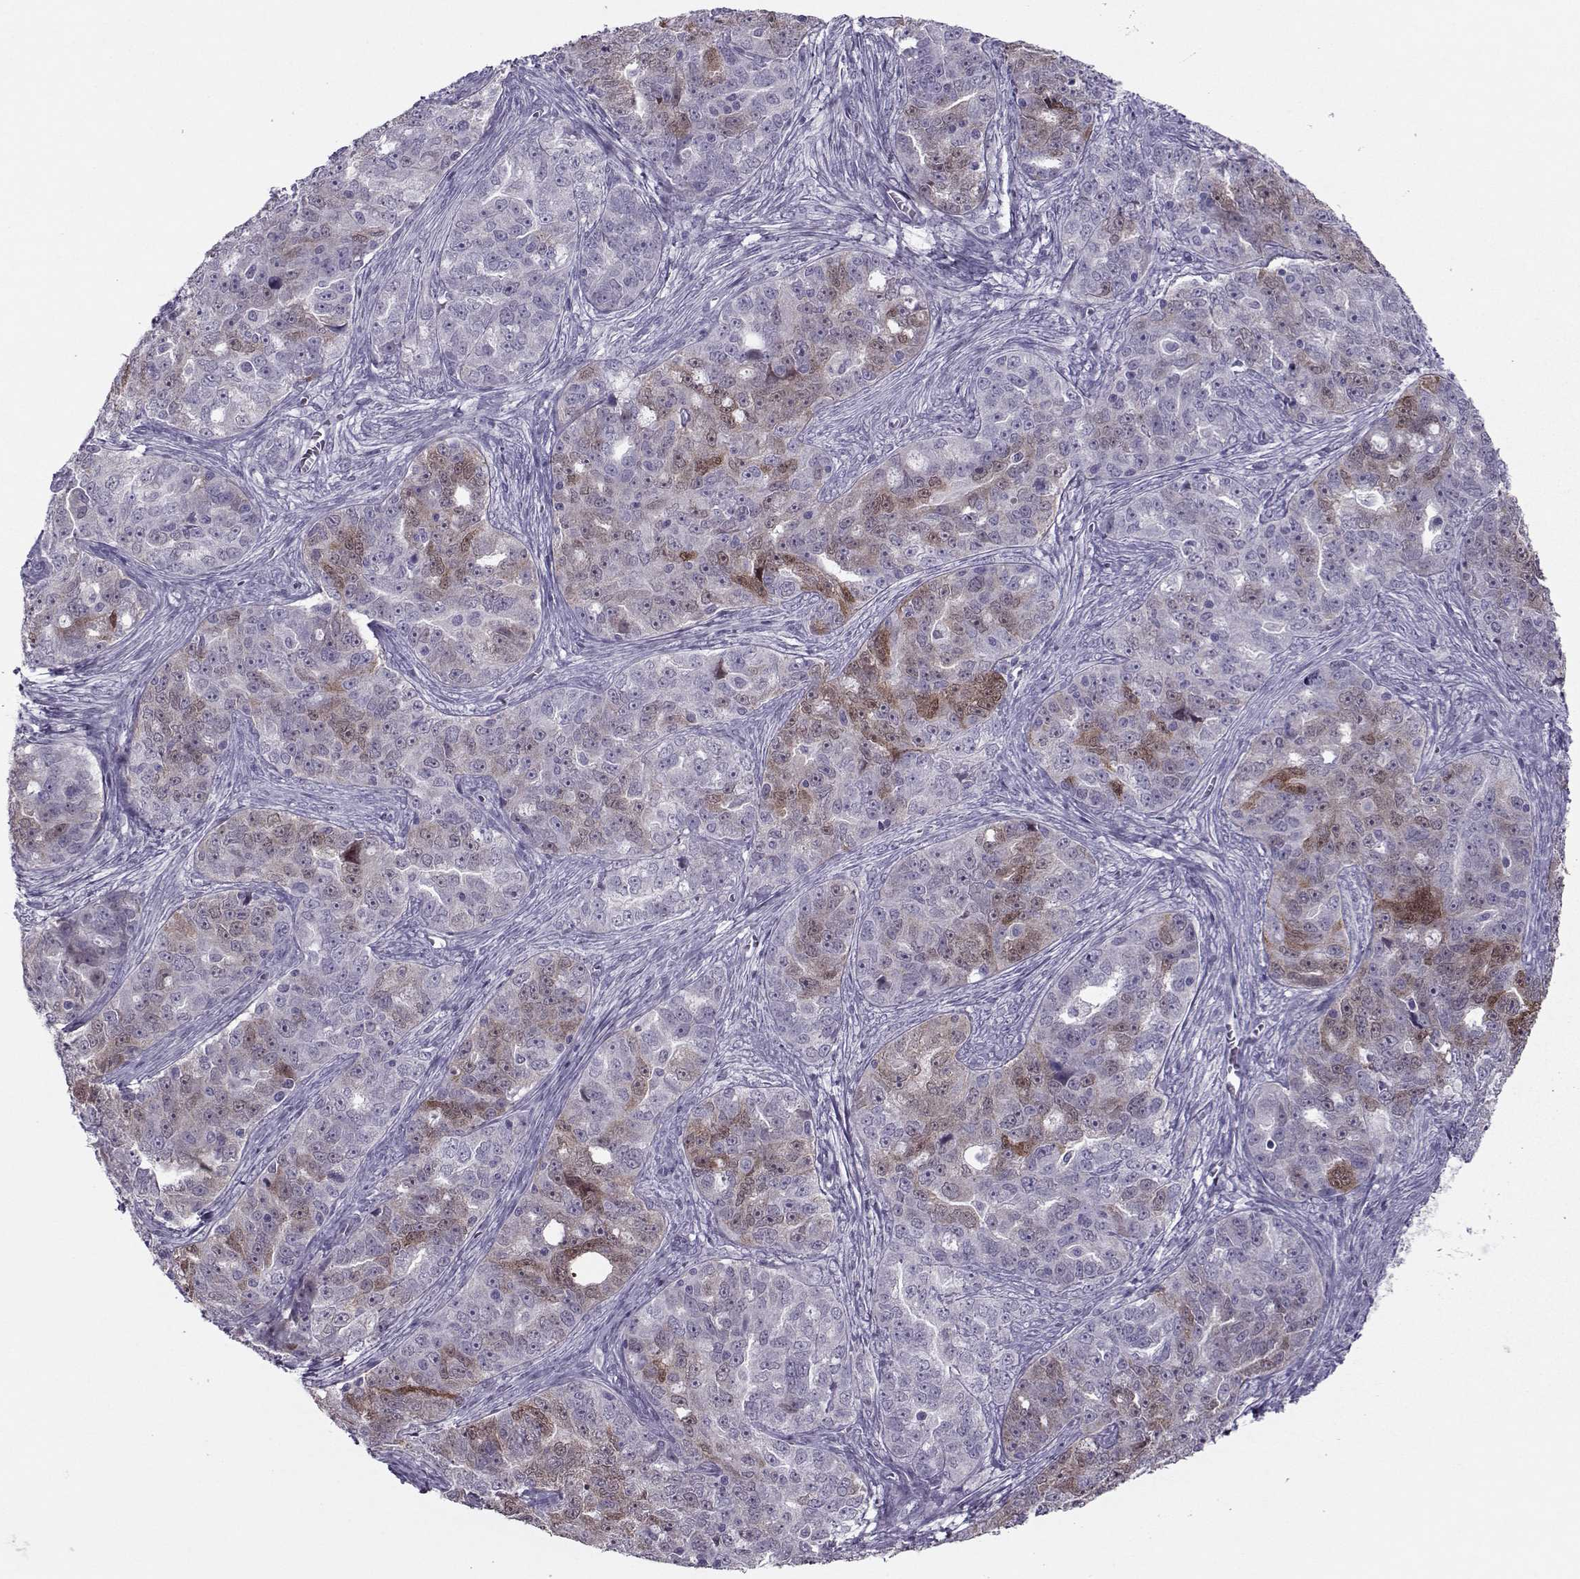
{"staining": {"intensity": "moderate", "quantity": "<25%", "location": "cytoplasmic/membranous,nuclear"}, "tissue": "ovarian cancer", "cell_type": "Tumor cells", "image_type": "cancer", "snomed": [{"axis": "morphology", "description": "Cystadenocarcinoma, serous, NOS"}, {"axis": "topography", "description": "Ovary"}], "caption": "This is a photomicrograph of immunohistochemistry (IHC) staining of ovarian cancer, which shows moderate expression in the cytoplasmic/membranous and nuclear of tumor cells.", "gene": "ASRGL1", "patient": {"sex": "female", "age": 51}}